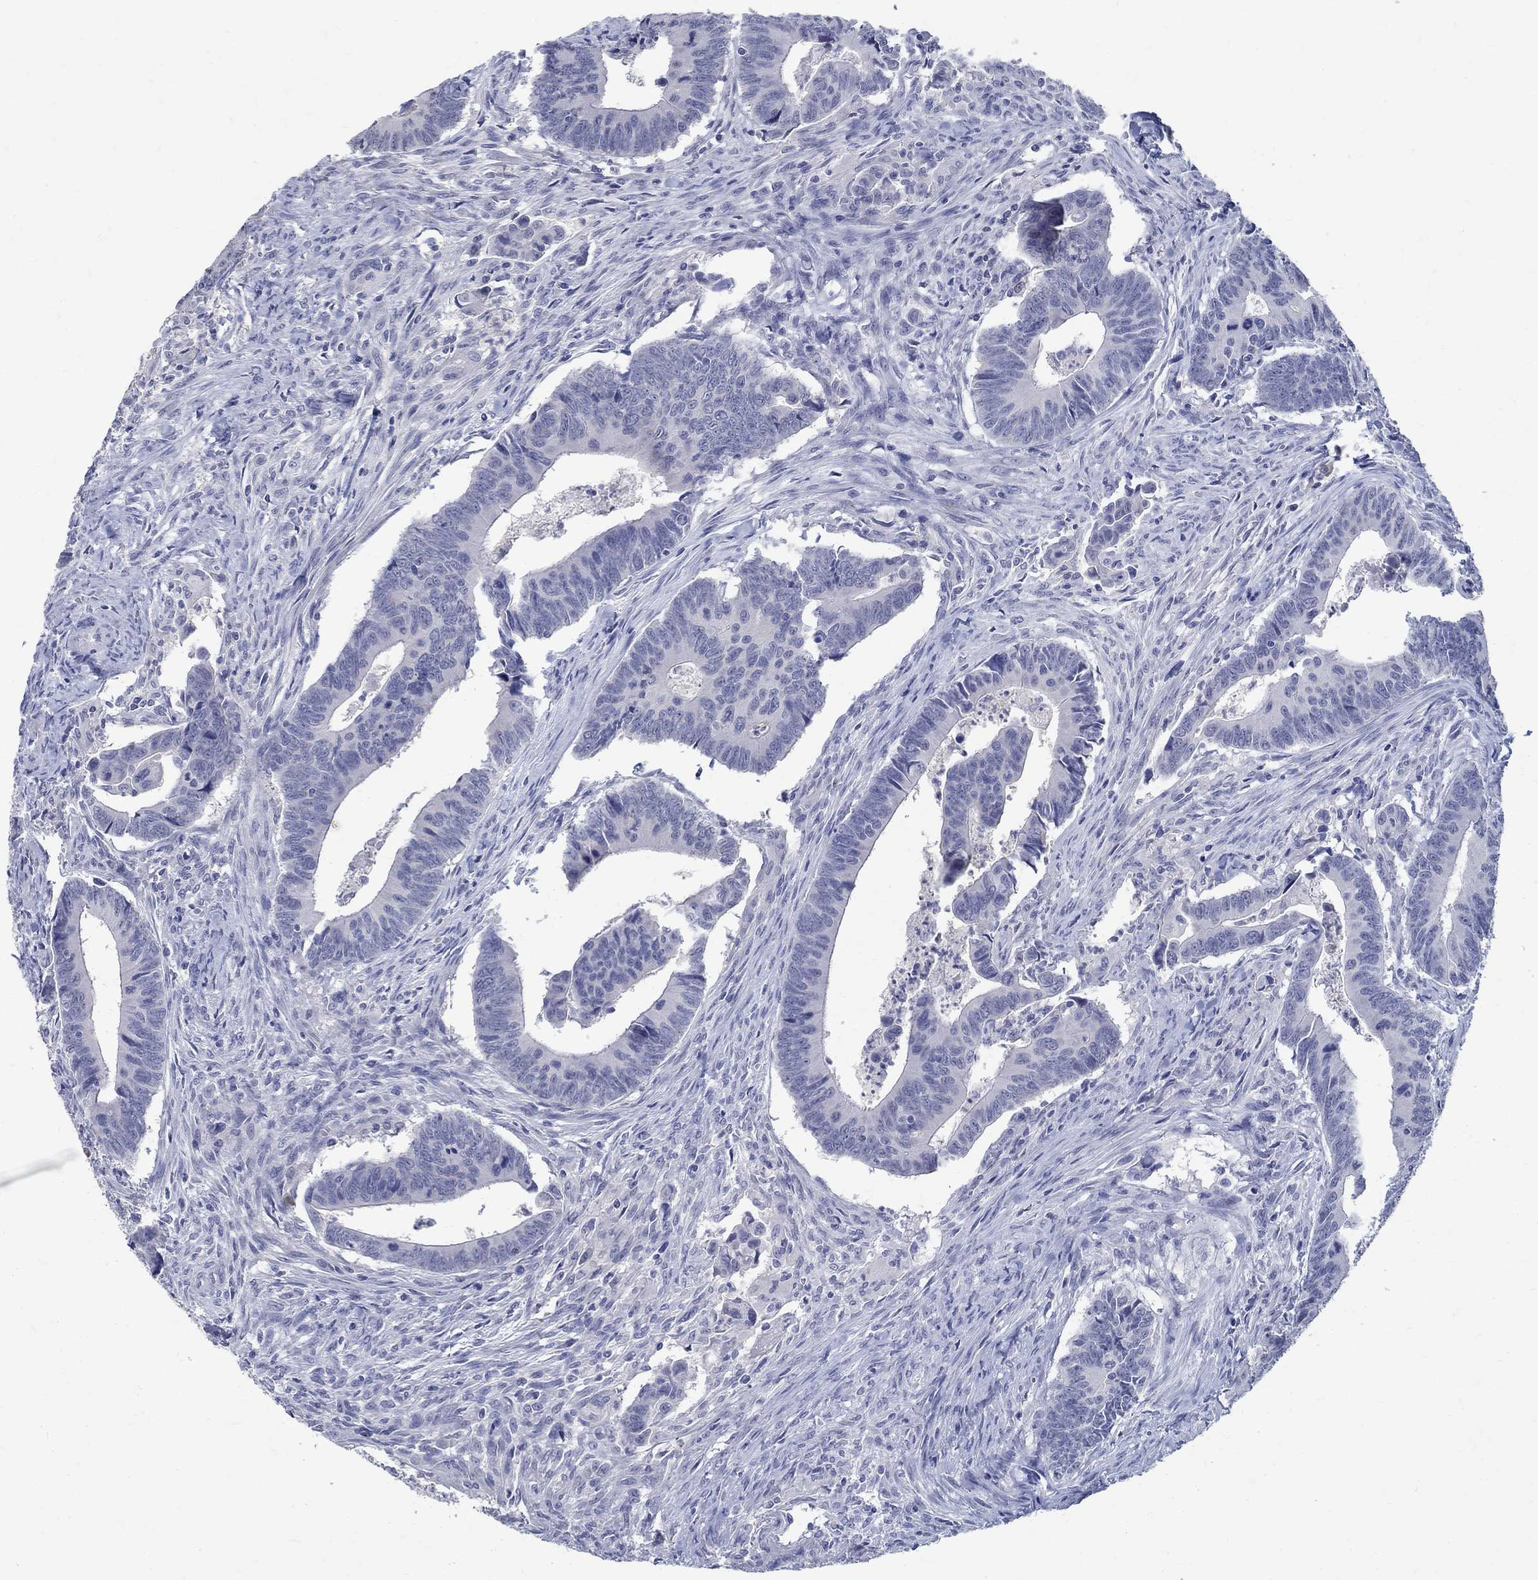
{"staining": {"intensity": "negative", "quantity": "none", "location": "none"}, "tissue": "colorectal cancer", "cell_type": "Tumor cells", "image_type": "cancer", "snomed": [{"axis": "morphology", "description": "Adenocarcinoma, NOS"}, {"axis": "topography", "description": "Rectum"}], "caption": "Colorectal cancer was stained to show a protein in brown. There is no significant expression in tumor cells.", "gene": "SOX2", "patient": {"sex": "male", "age": 67}}